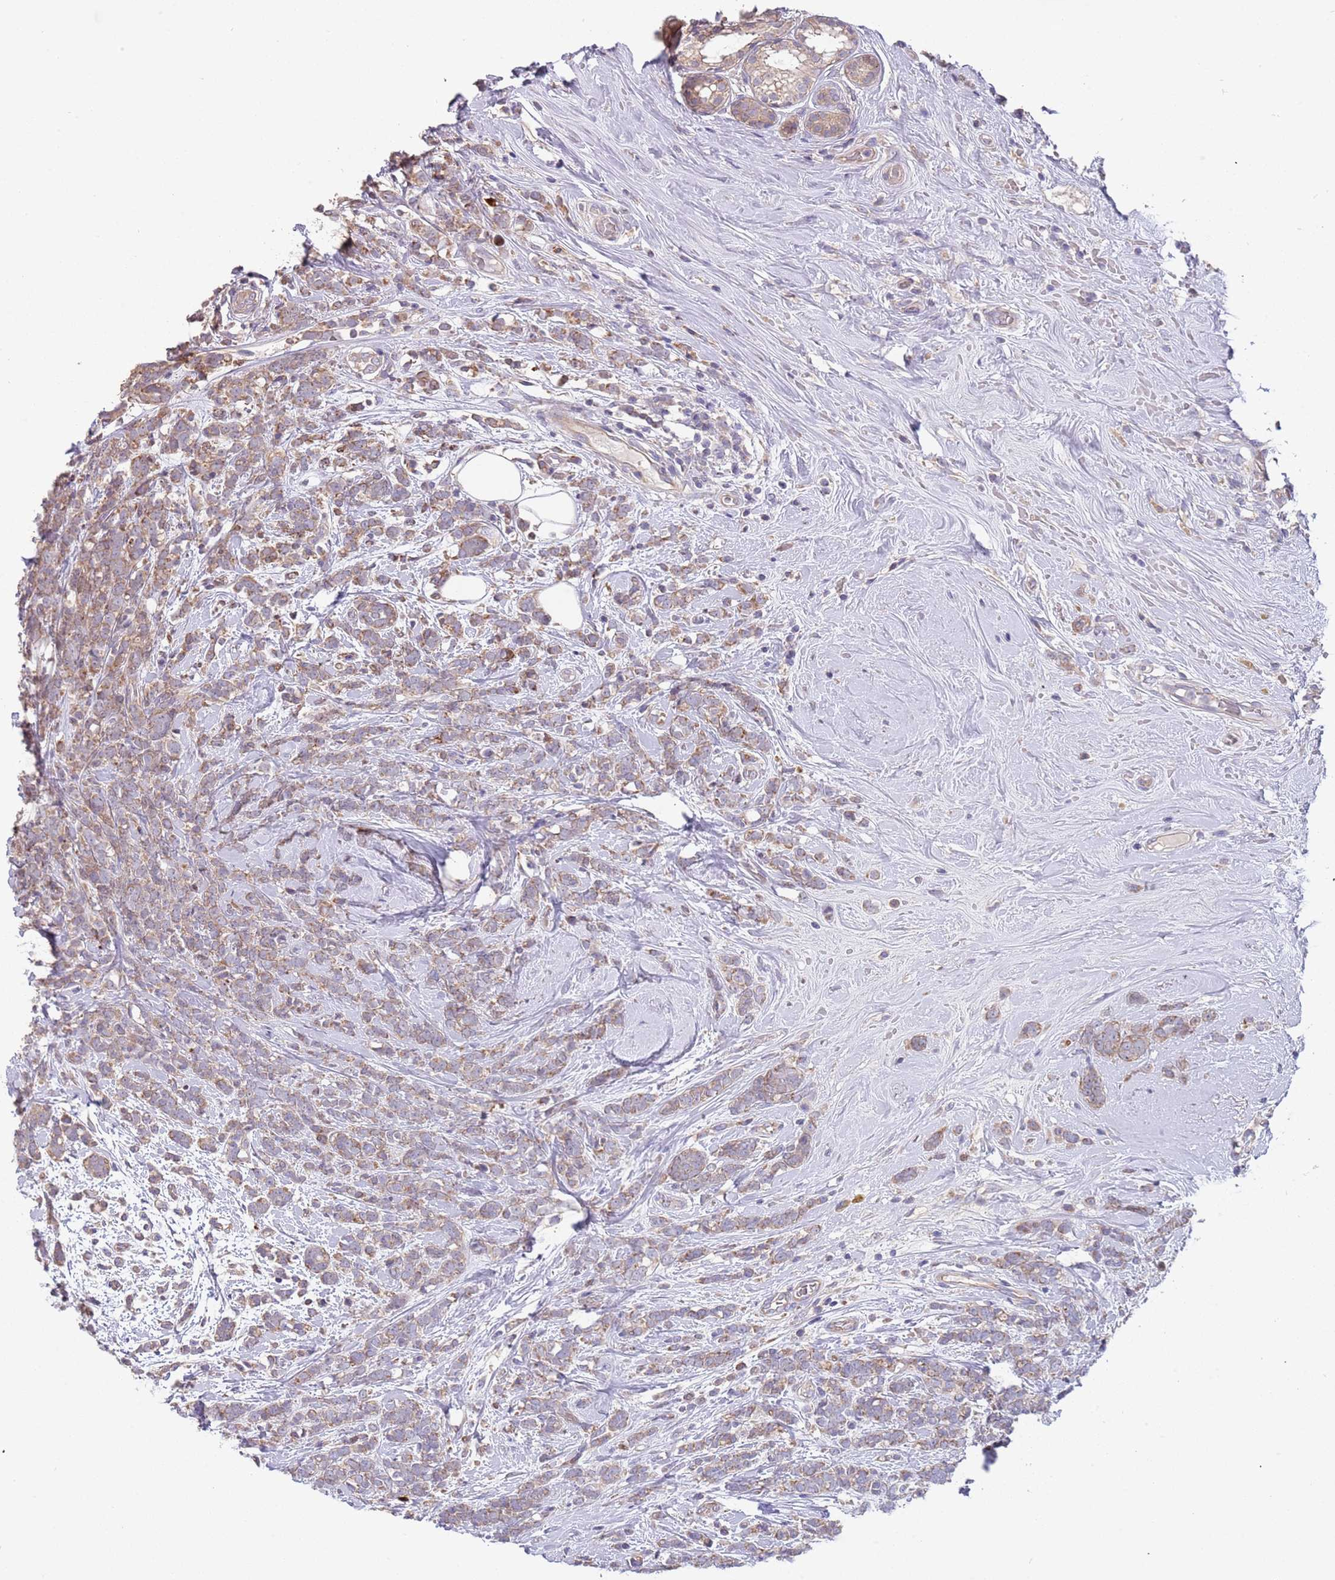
{"staining": {"intensity": "moderate", "quantity": "25%-75%", "location": "cytoplasmic/membranous"}, "tissue": "breast cancer", "cell_type": "Tumor cells", "image_type": "cancer", "snomed": [{"axis": "morphology", "description": "Lobular carcinoma"}, {"axis": "topography", "description": "Breast"}], "caption": "Protein expression analysis of breast cancer (lobular carcinoma) shows moderate cytoplasmic/membranous positivity in about 25%-75% of tumor cells.", "gene": "ABCC10", "patient": {"sex": "female", "age": 58}}